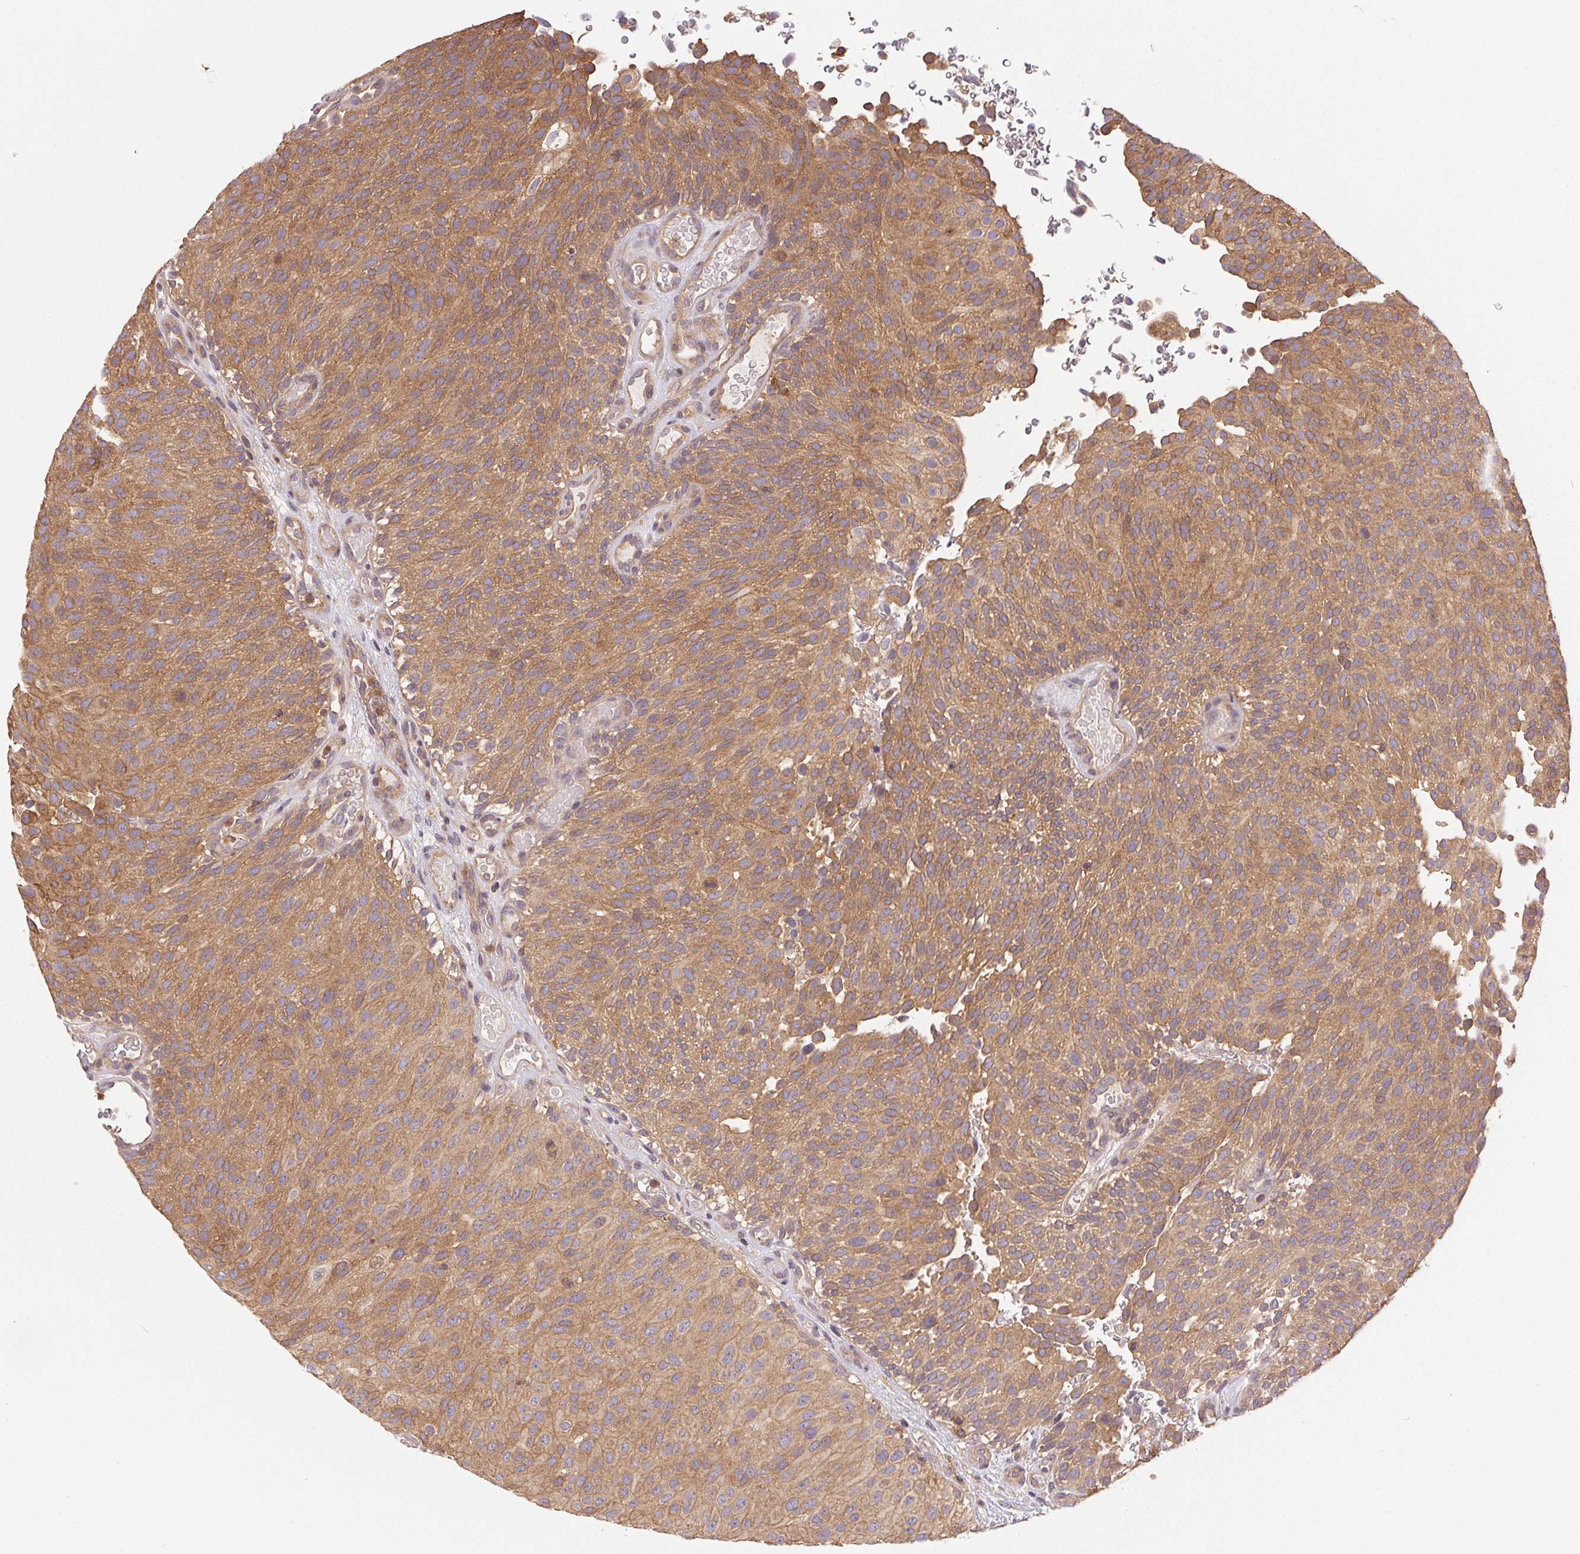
{"staining": {"intensity": "moderate", "quantity": ">75%", "location": "cytoplasmic/membranous"}, "tissue": "urothelial cancer", "cell_type": "Tumor cells", "image_type": "cancer", "snomed": [{"axis": "morphology", "description": "Urothelial carcinoma, Low grade"}, {"axis": "topography", "description": "Urinary bladder"}], "caption": "Human urothelial cancer stained with a brown dye exhibits moderate cytoplasmic/membranous positive positivity in approximately >75% of tumor cells.", "gene": "GDI2", "patient": {"sex": "male", "age": 78}}